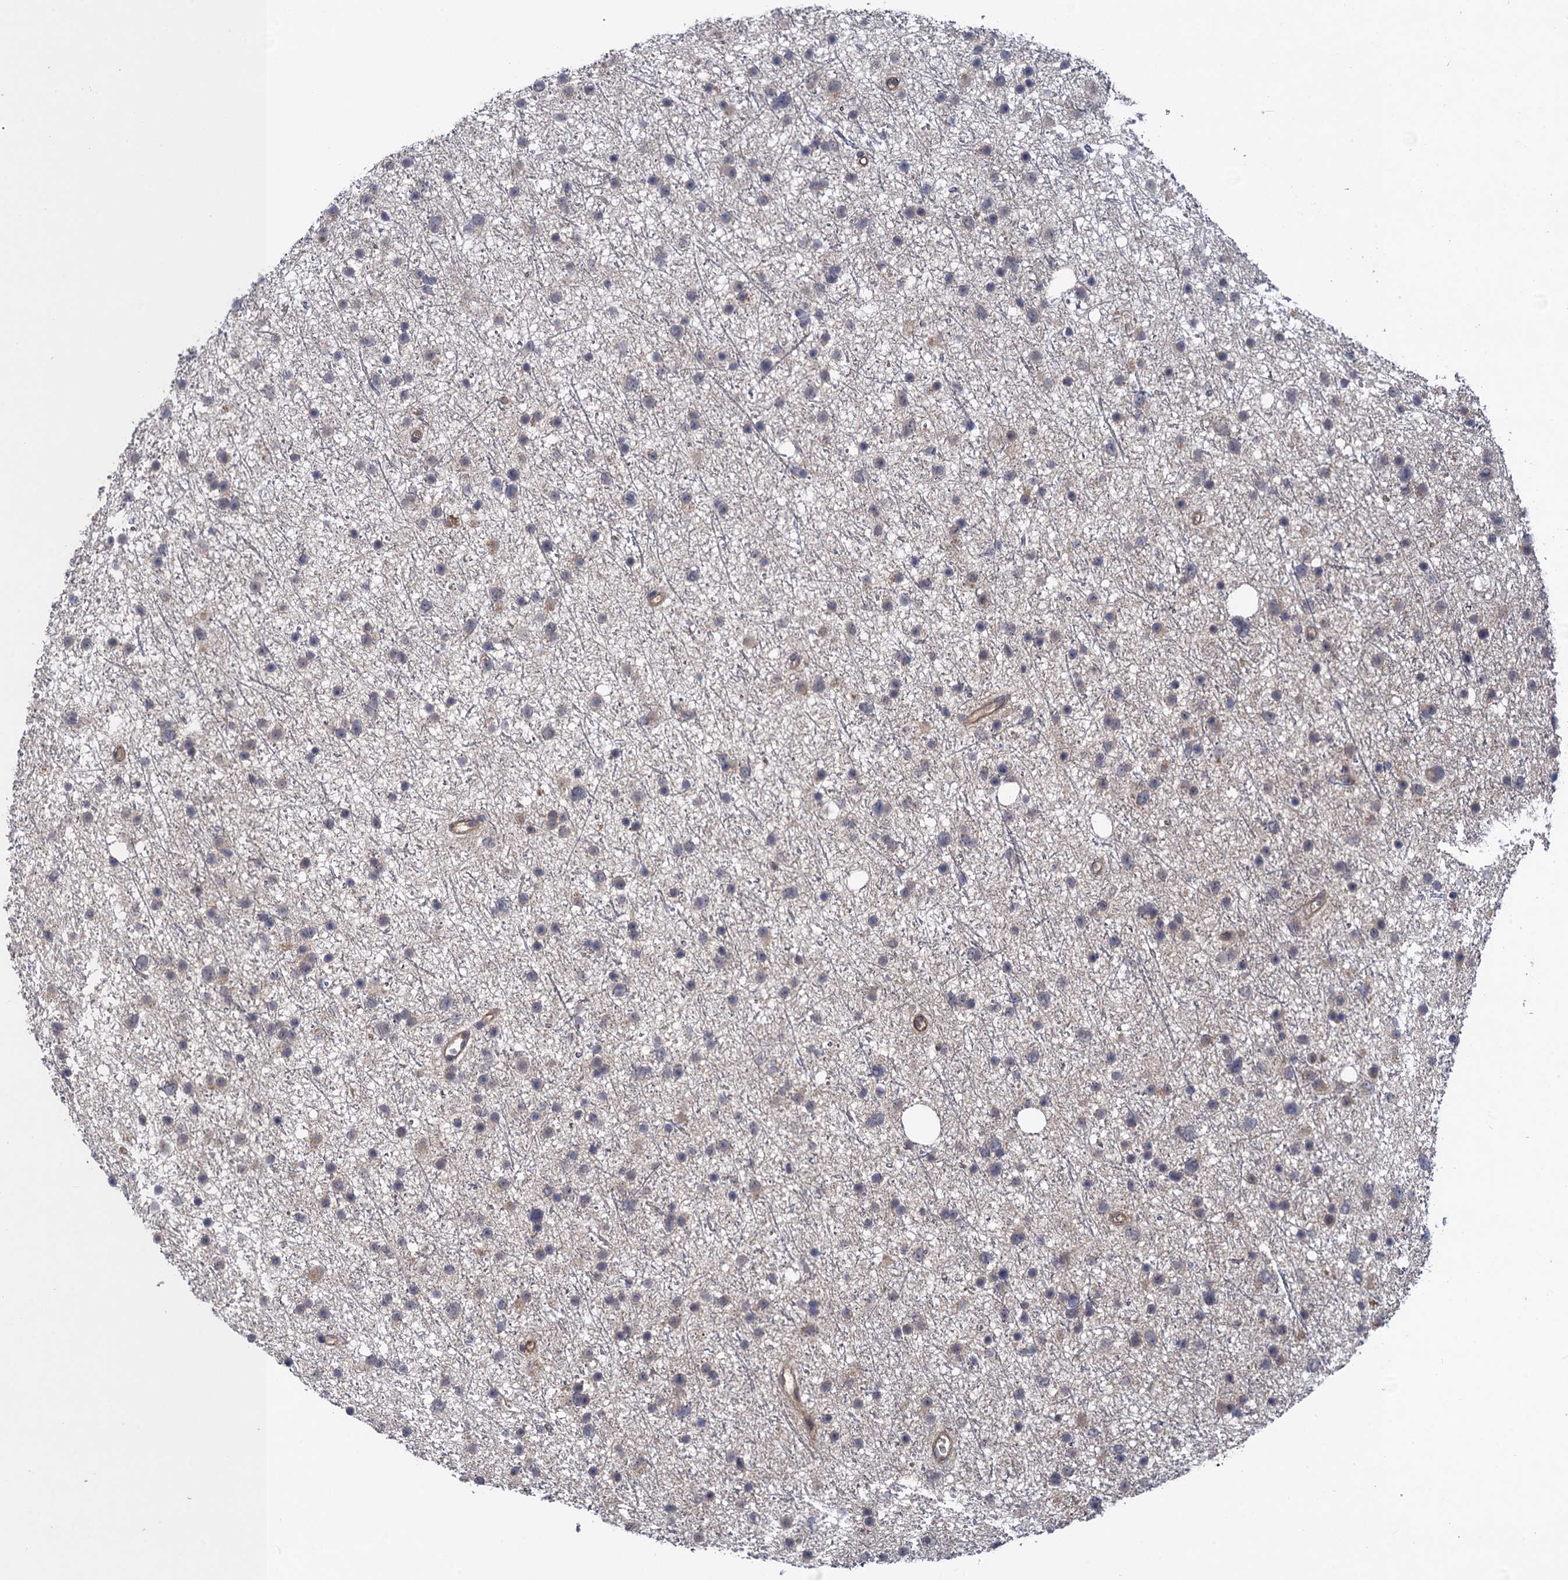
{"staining": {"intensity": "moderate", "quantity": "<25%", "location": "cytoplasmic/membranous"}, "tissue": "glioma", "cell_type": "Tumor cells", "image_type": "cancer", "snomed": [{"axis": "morphology", "description": "Glioma, malignant, Low grade"}, {"axis": "topography", "description": "Cerebral cortex"}], "caption": "Immunohistochemical staining of human malignant low-grade glioma displays moderate cytoplasmic/membranous protein staining in approximately <25% of tumor cells. Using DAB (brown) and hematoxylin (blue) stains, captured at high magnification using brightfield microscopy.", "gene": "NEK8", "patient": {"sex": "female", "age": 39}}